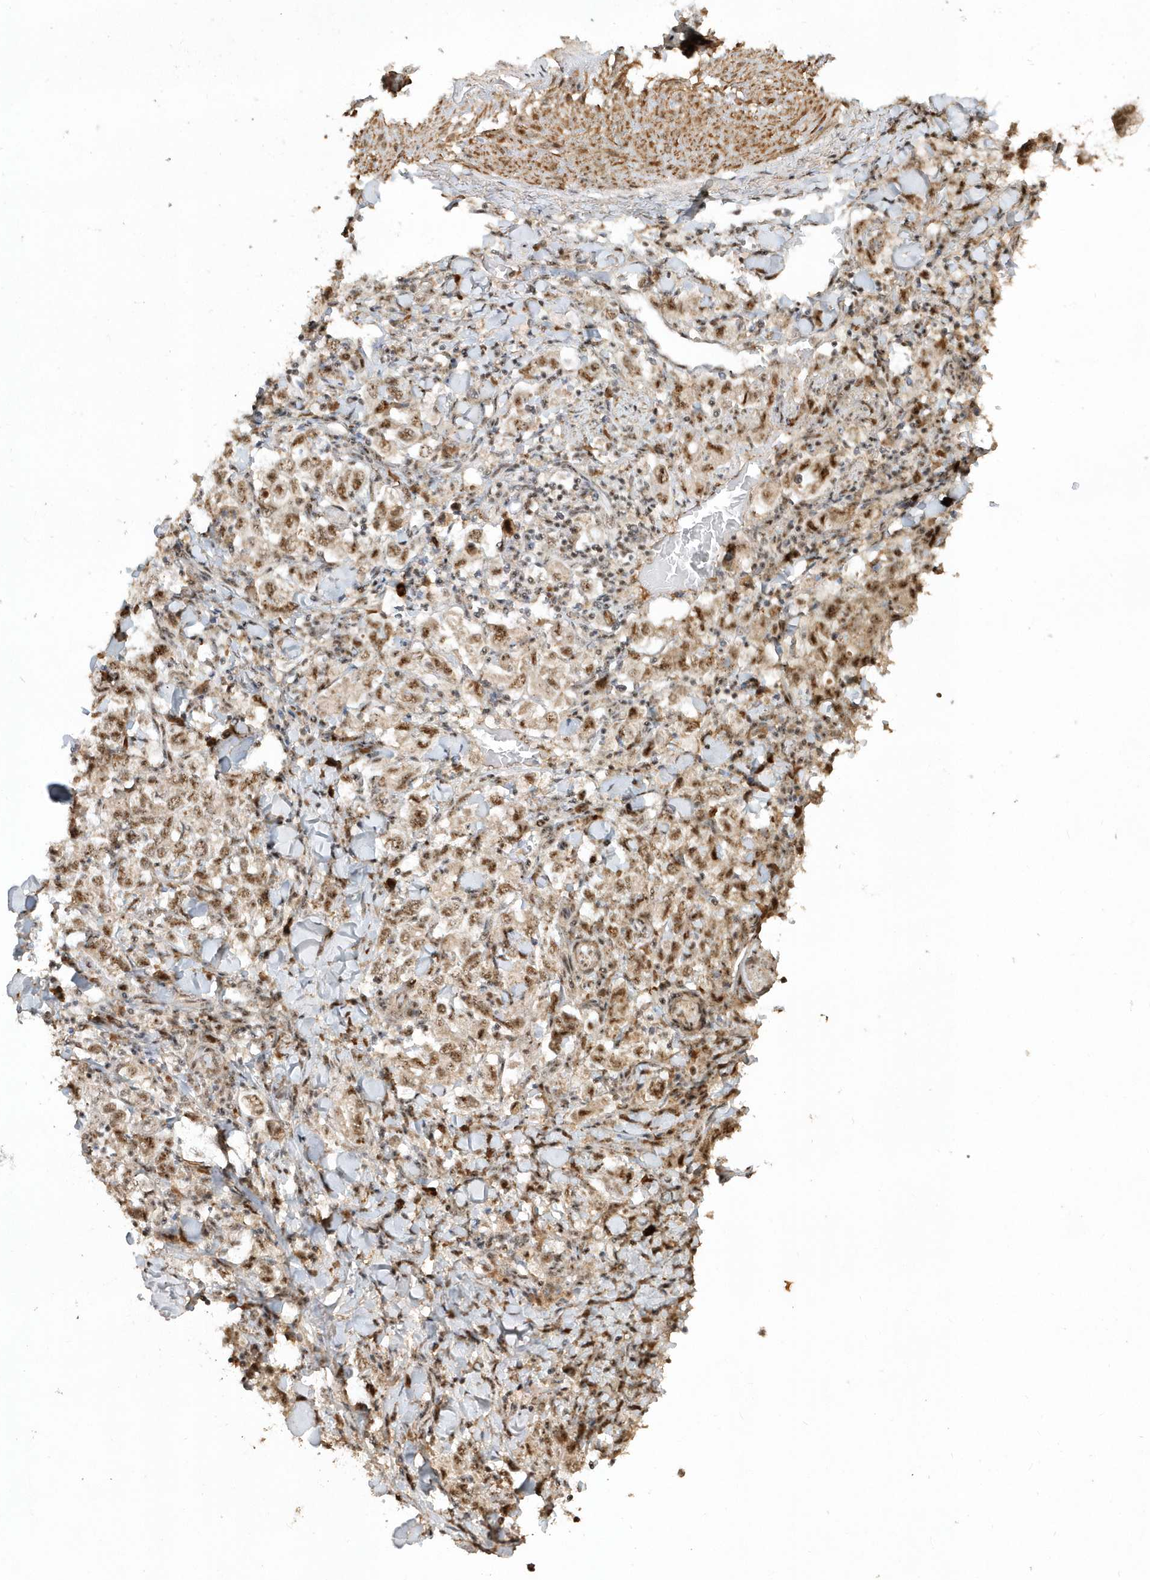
{"staining": {"intensity": "moderate", "quantity": ">75%", "location": "nuclear"}, "tissue": "stomach cancer", "cell_type": "Tumor cells", "image_type": "cancer", "snomed": [{"axis": "morphology", "description": "Adenocarcinoma, NOS"}, {"axis": "topography", "description": "Stomach, upper"}], "caption": "Protein staining exhibits moderate nuclear positivity in about >75% of tumor cells in stomach cancer.", "gene": "POLR3B", "patient": {"sex": "male", "age": 62}}